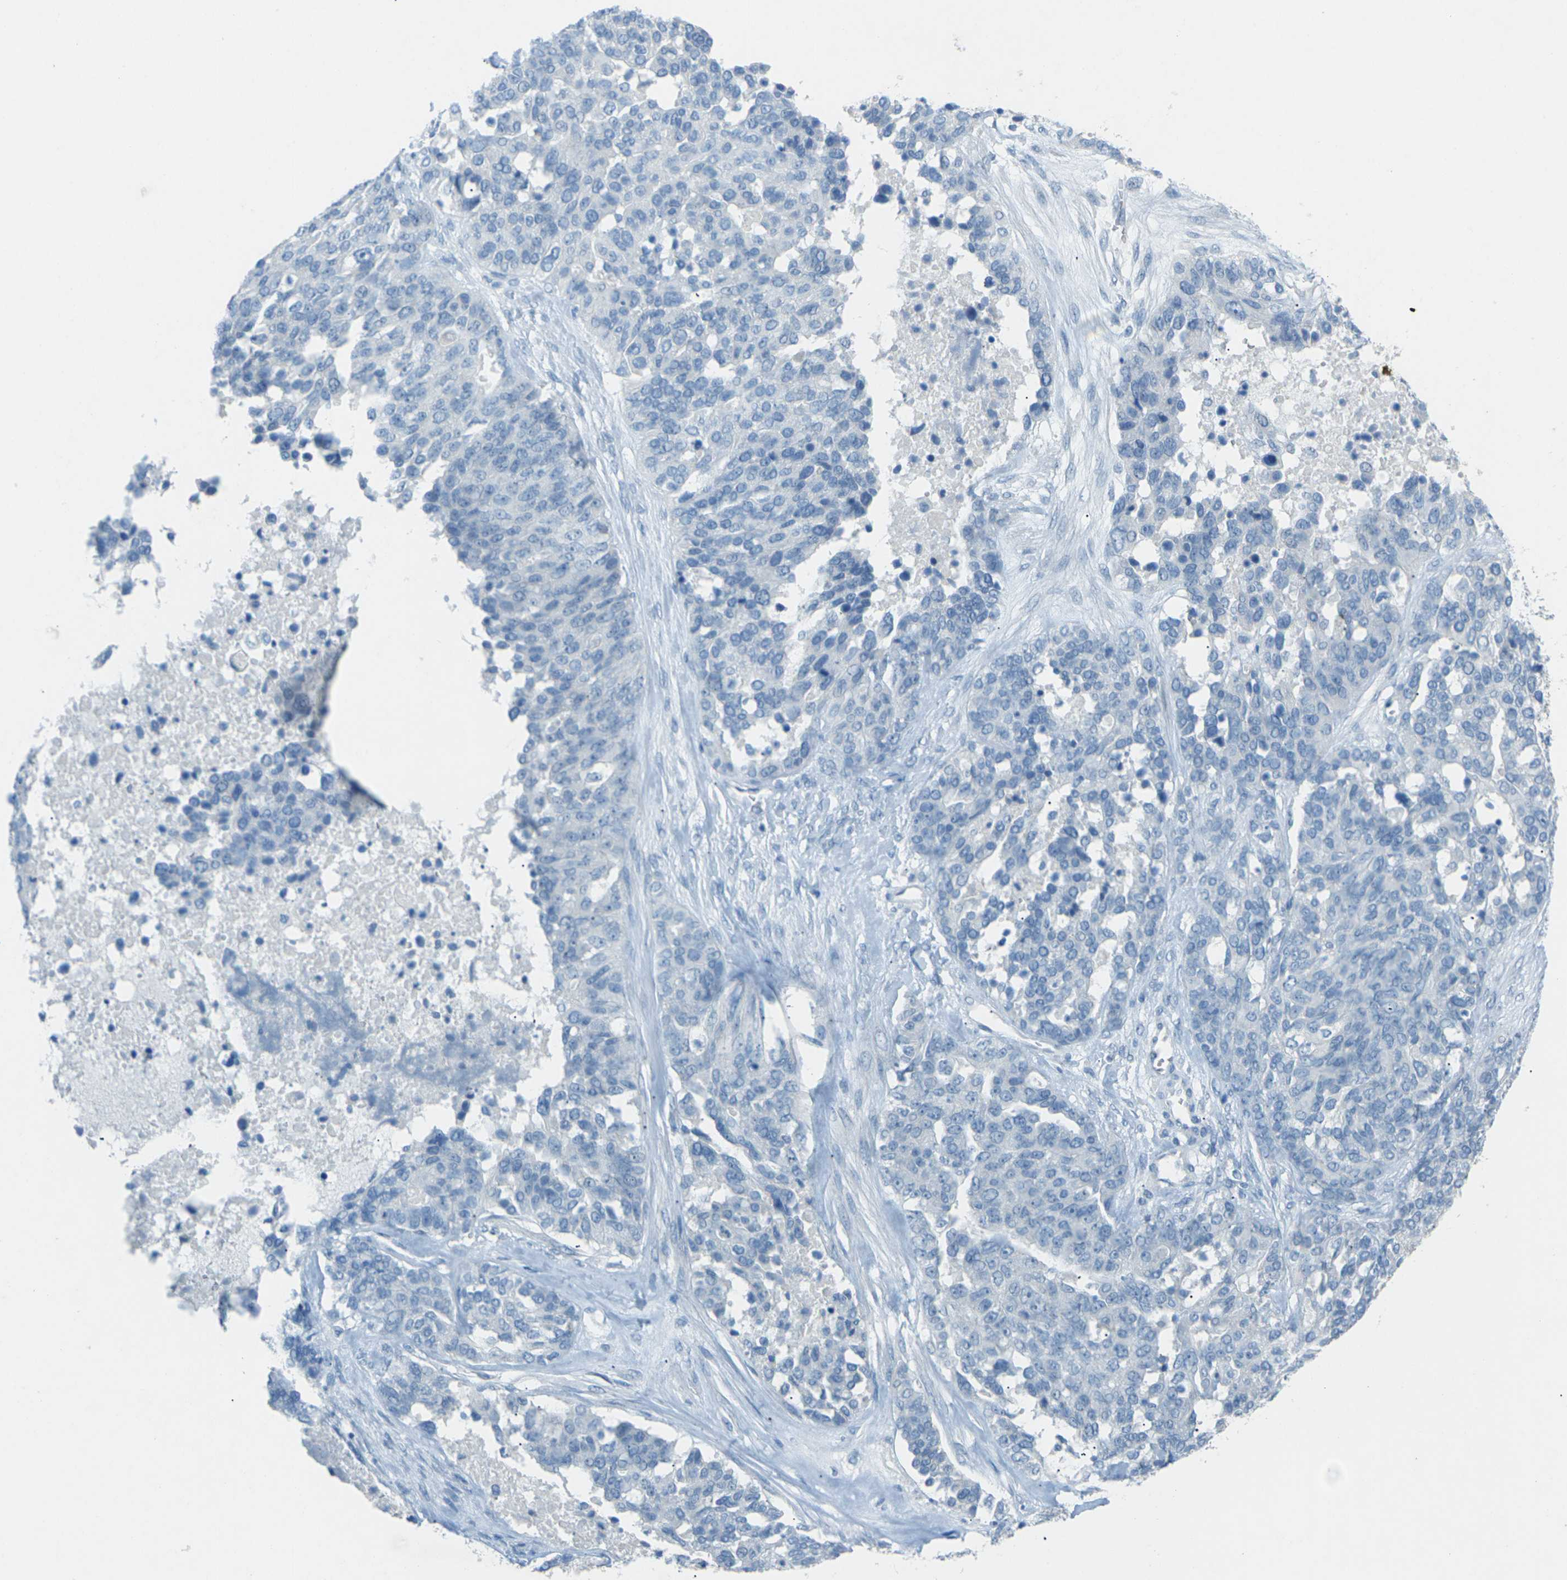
{"staining": {"intensity": "negative", "quantity": "none", "location": "none"}, "tissue": "ovarian cancer", "cell_type": "Tumor cells", "image_type": "cancer", "snomed": [{"axis": "morphology", "description": "Cystadenocarcinoma, serous, NOS"}, {"axis": "topography", "description": "Ovary"}], "caption": "Ovarian serous cystadenocarcinoma stained for a protein using immunohistochemistry (IHC) shows no expression tumor cells.", "gene": "CDH16", "patient": {"sex": "female", "age": 44}}